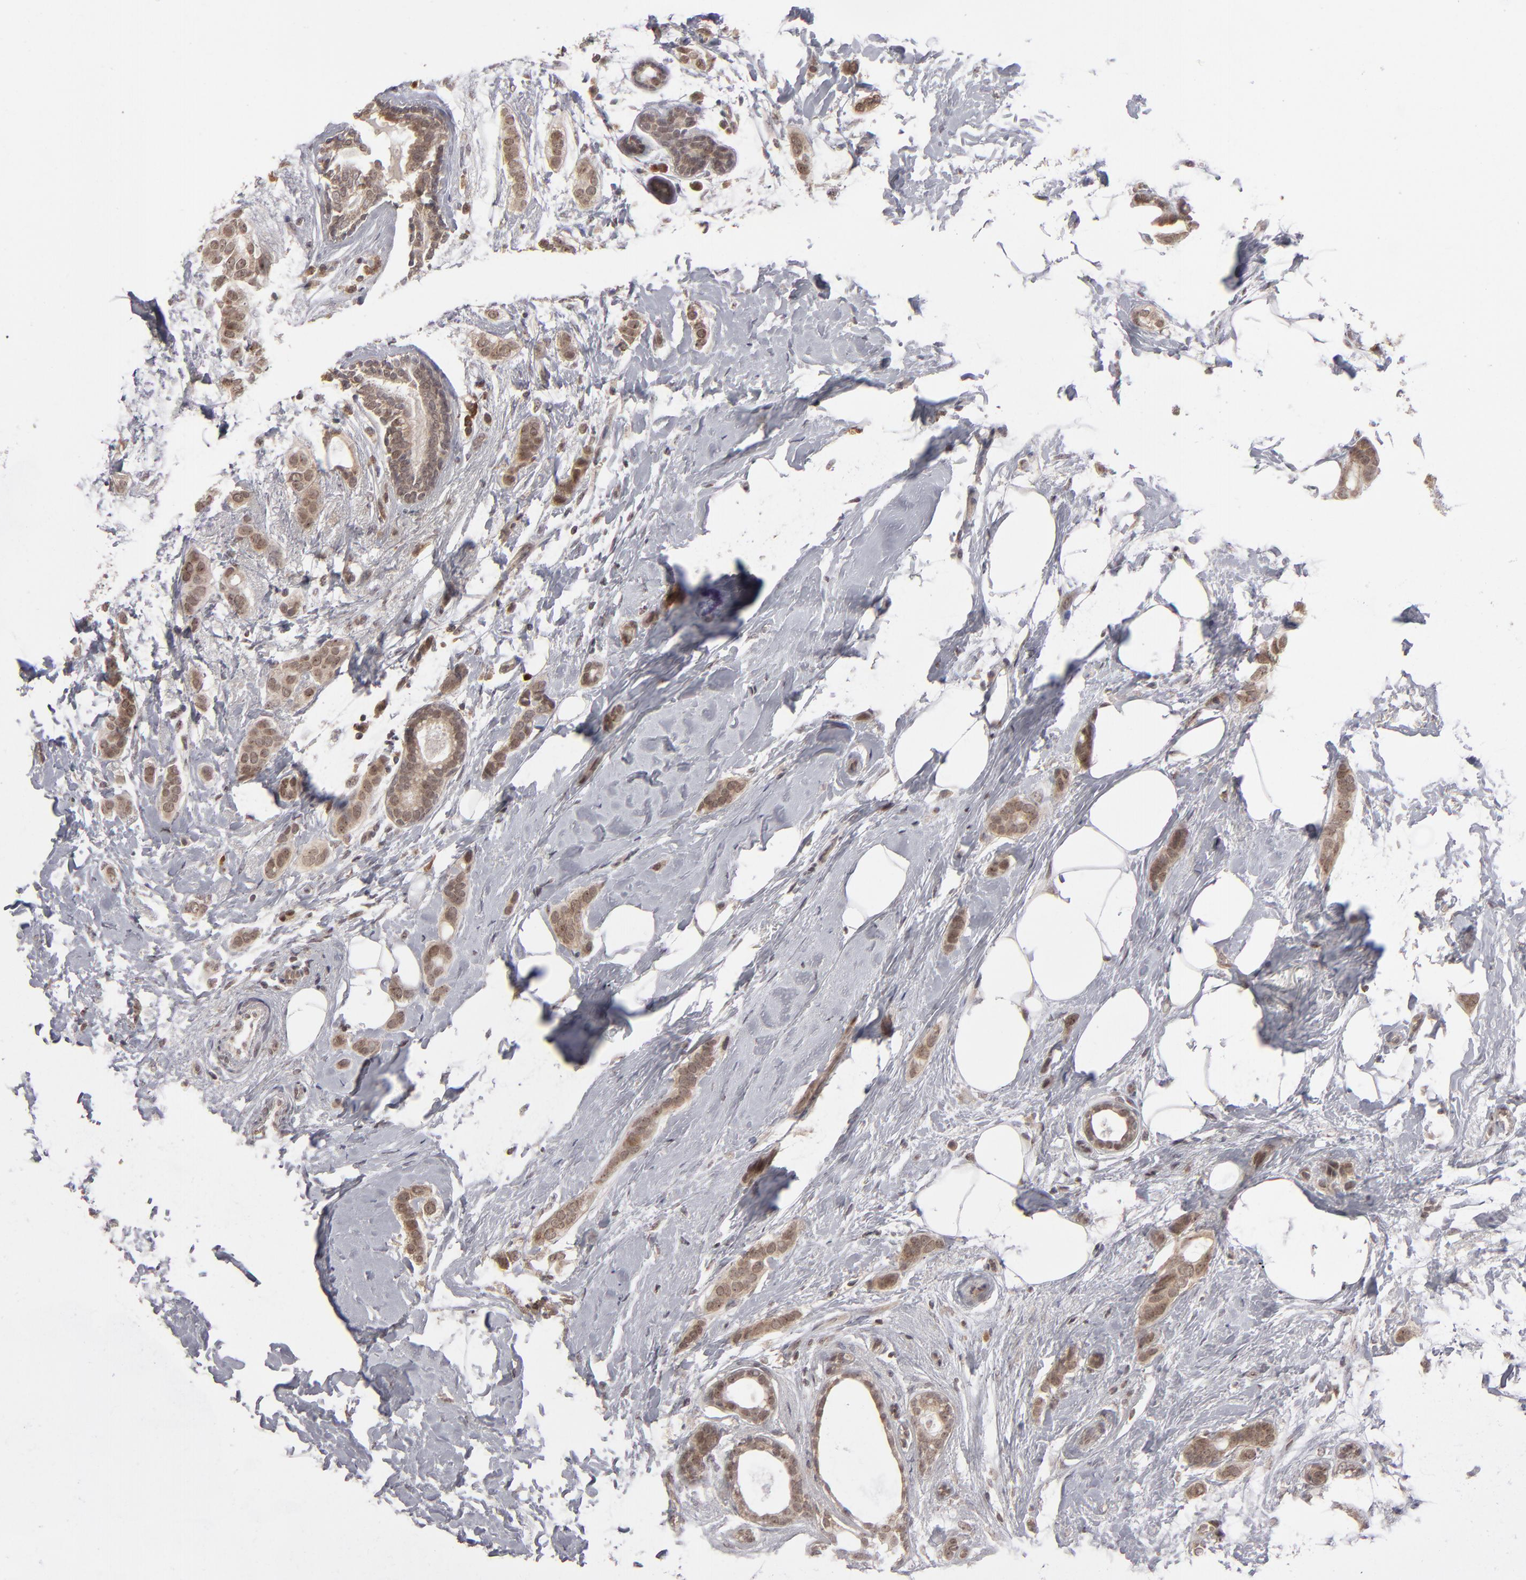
{"staining": {"intensity": "moderate", "quantity": ">75%", "location": "cytoplasmic/membranous"}, "tissue": "breast cancer", "cell_type": "Tumor cells", "image_type": "cancer", "snomed": [{"axis": "morphology", "description": "Duct carcinoma"}, {"axis": "topography", "description": "Breast"}], "caption": "IHC image of human breast cancer stained for a protein (brown), which demonstrates medium levels of moderate cytoplasmic/membranous expression in approximately >75% of tumor cells.", "gene": "GLCCI1", "patient": {"sex": "female", "age": 54}}